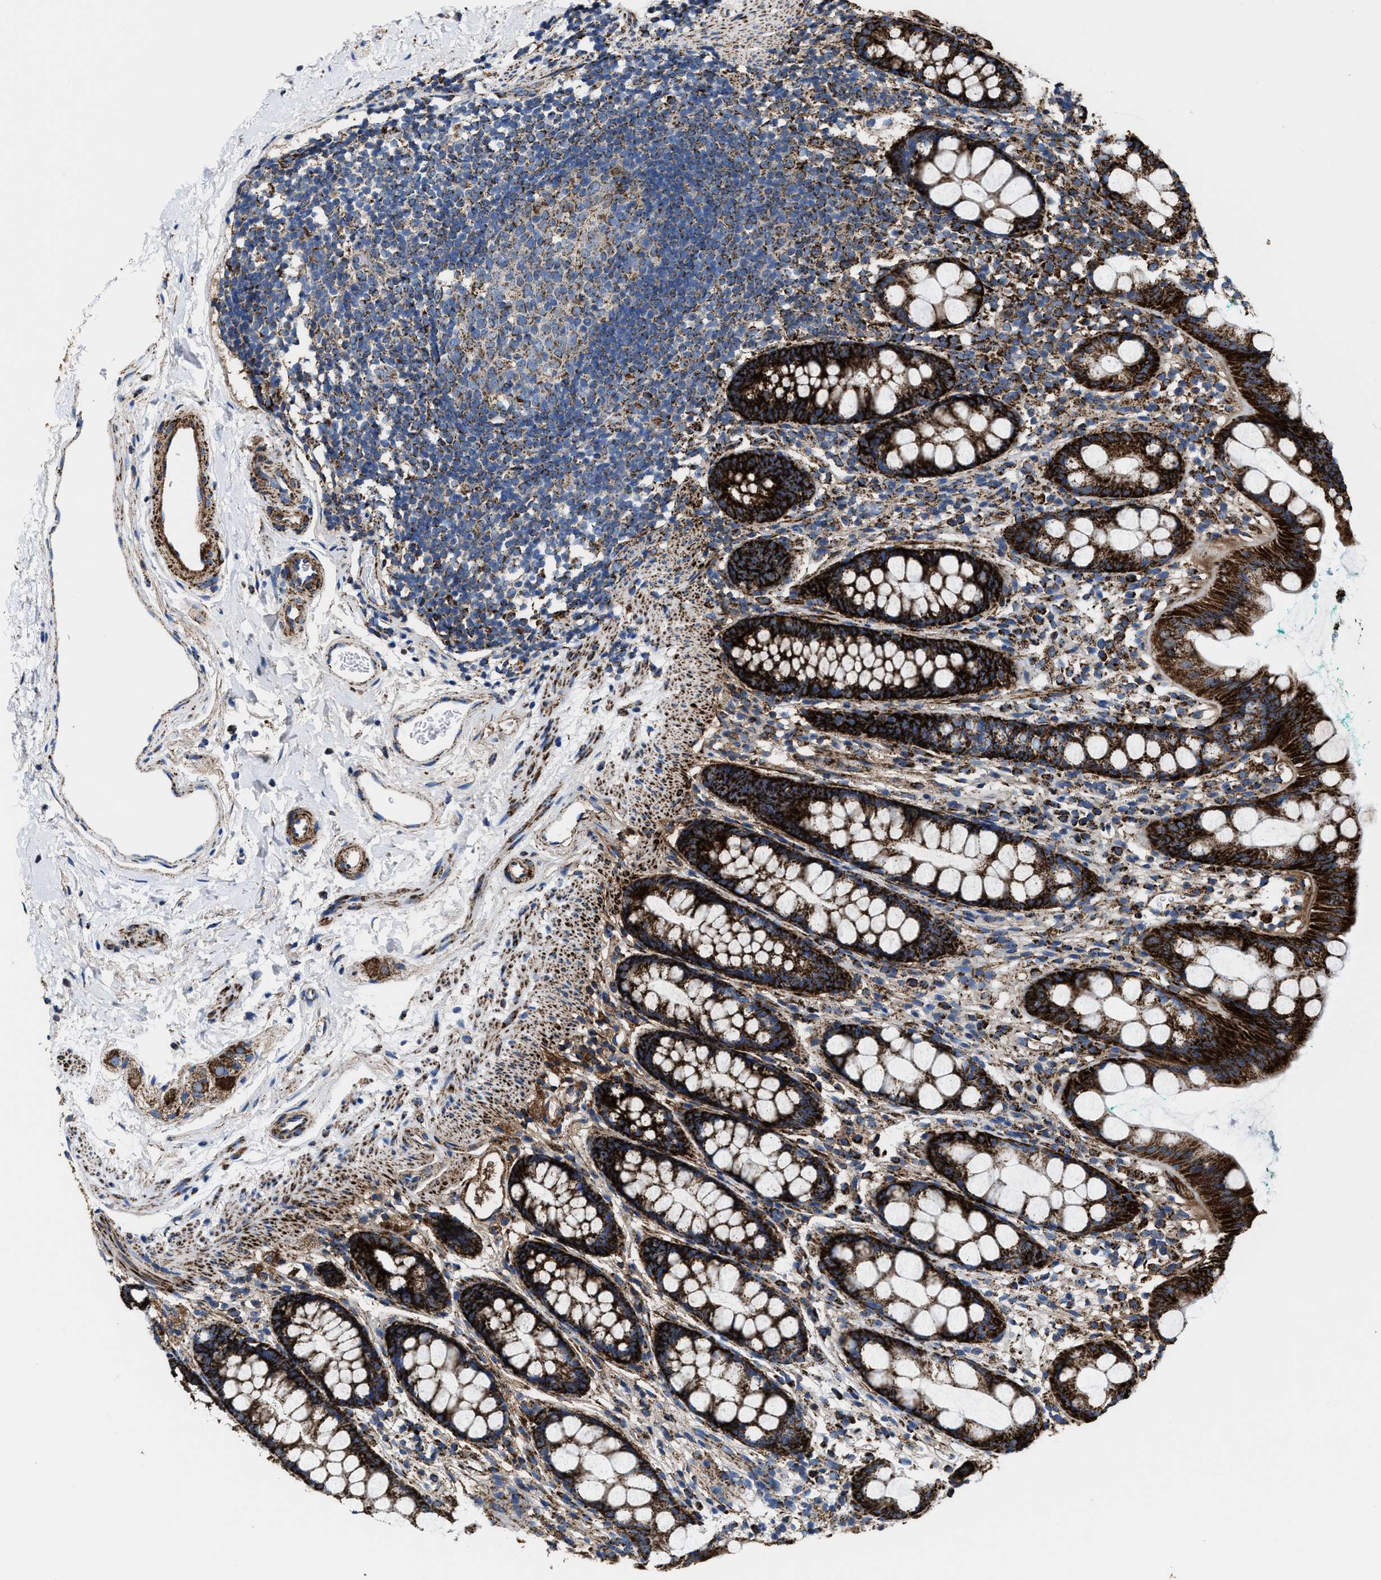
{"staining": {"intensity": "strong", "quantity": ">75%", "location": "cytoplasmic/membranous"}, "tissue": "rectum", "cell_type": "Glandular cells", "image_type": "normal", "snomed": [{"axis": "morphology", "description": "Normal tissue, NOS"}, {"axis": "topography", "description": "Rectum"}], "caption": "IHC (DAB (3,3'-diaminobenzidine)) staining of unremarkable human rectum displays strong cytoplasmic/membranous protein expression in about >75% of glandular cells.", "gene": "ALDH1B1", "patient": {"sex": "female", "age": 65}}